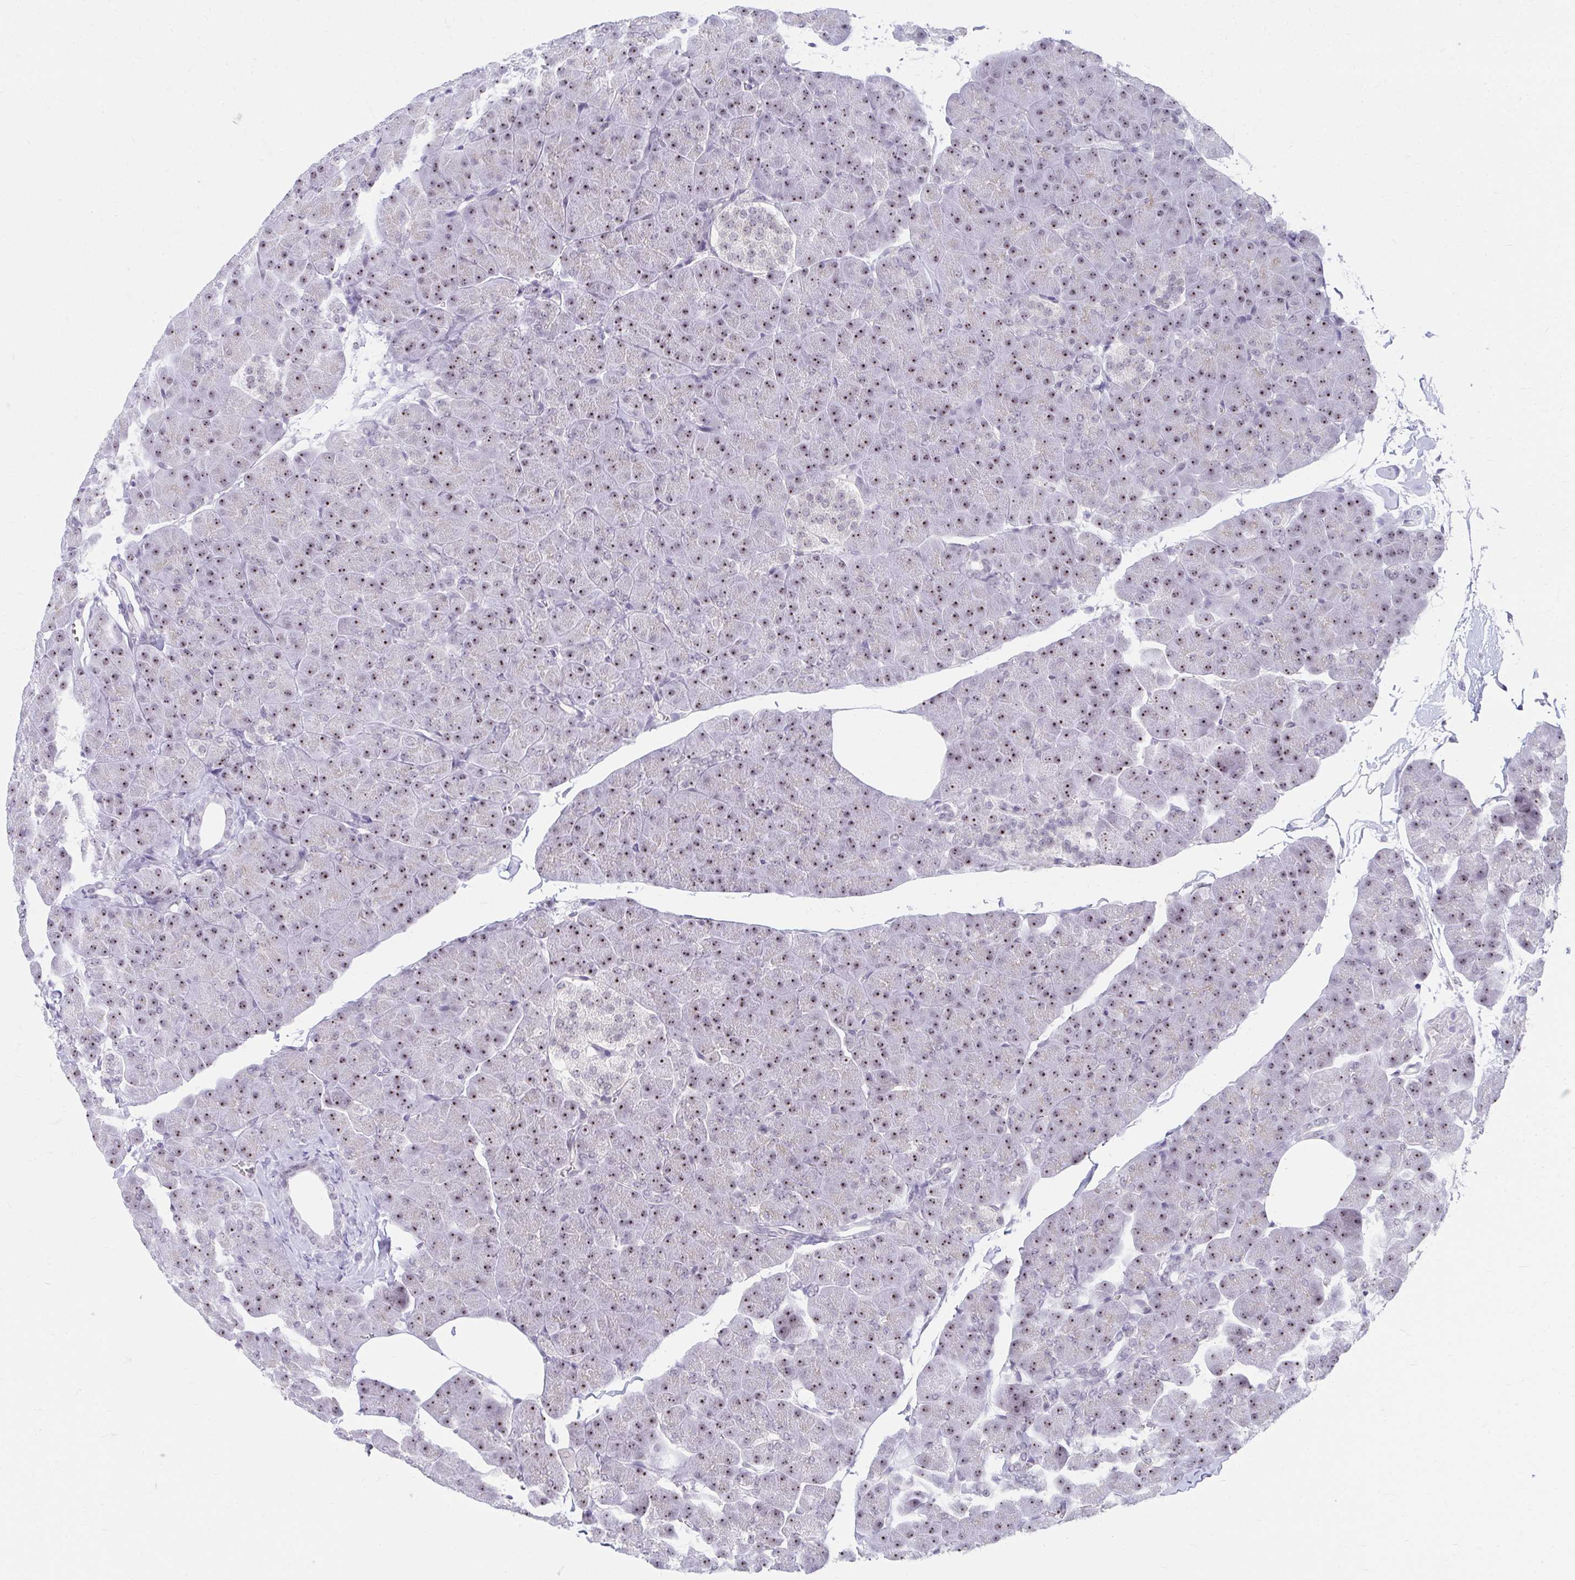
{"staining": {"intensity": "strong", "quantity": "25%-75%", "location": "nuclear"}, "tissue": "pancreas", "cell_type": "Exocrine glandular cells", "image_type": "normal", "snomed": [{"axis": "morphology", "description": "Normal tissue, NOS"}, {"axis": "topography", "description": "Pancreas"}], "caption": "Protein positivity by immunohistochemistry reveals strong nuclear positivity in about 25%-75% of exocrine glandular cells in unremarkable pancreas. (DAB (3,3'-diaminobenzidine) IHC, brown staining for protein, blue staining for nuclei).", "gene": "HIRA", "patient": {"sex": "male", "age": 35}}